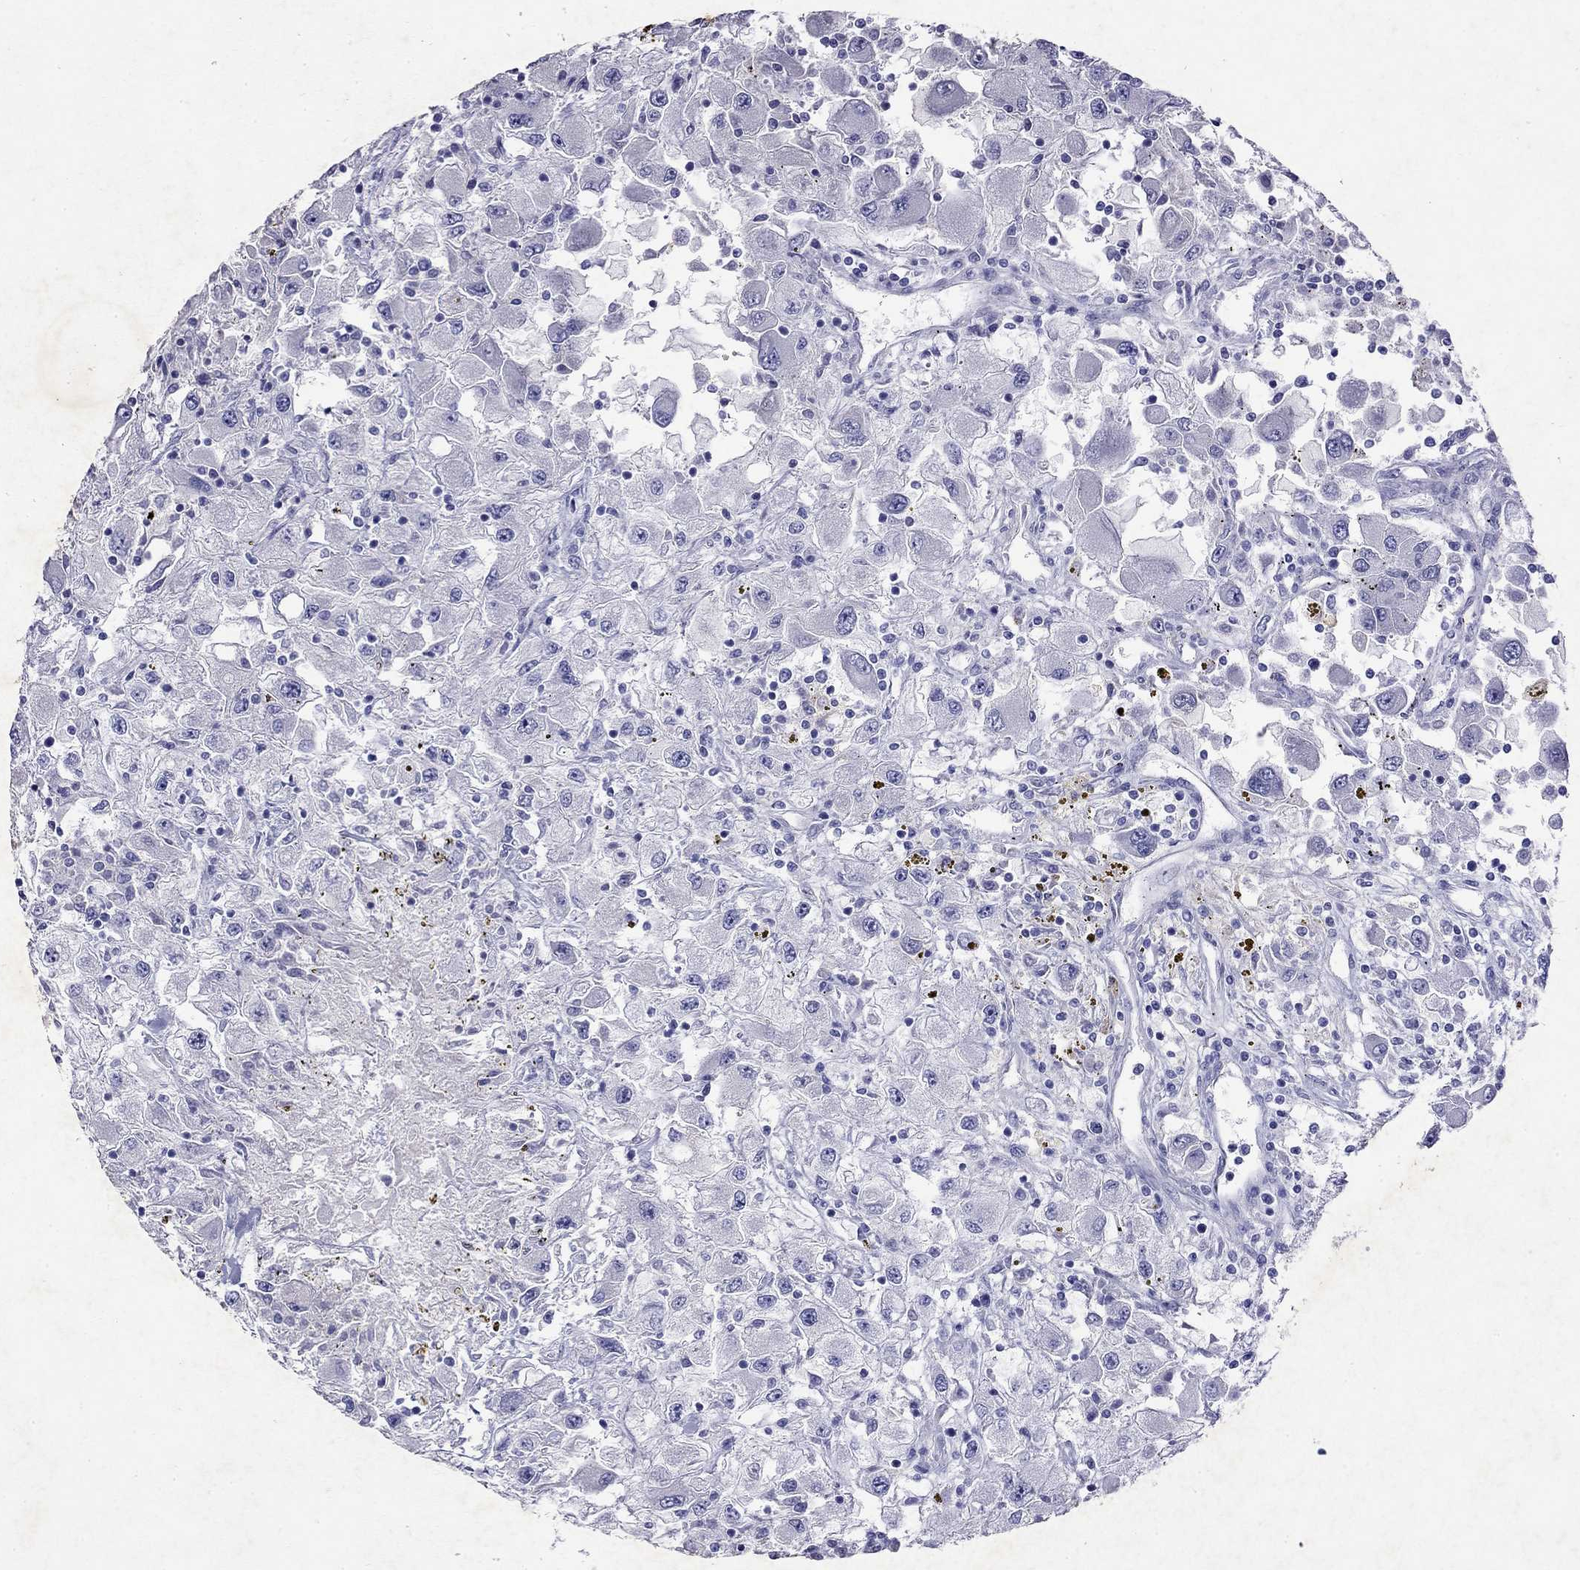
{"staining": {"intensity": "negative", "quantity": "none", "location": "none"}, "tissue": "renal cancer", "cell_type": "Tumor cells", "image_type": "cancer", "snomed": [{"axis": "morphology", "description": "Adenocarcinoma, NOS"}, {"axis": "topography", "description": "Kidney"}], "caption": "Protein analysis of renal cancer exhibits no significant expression in tumor cells.", "gene": "GNAT3", "patient": {"sex": "female", "age": 67}}